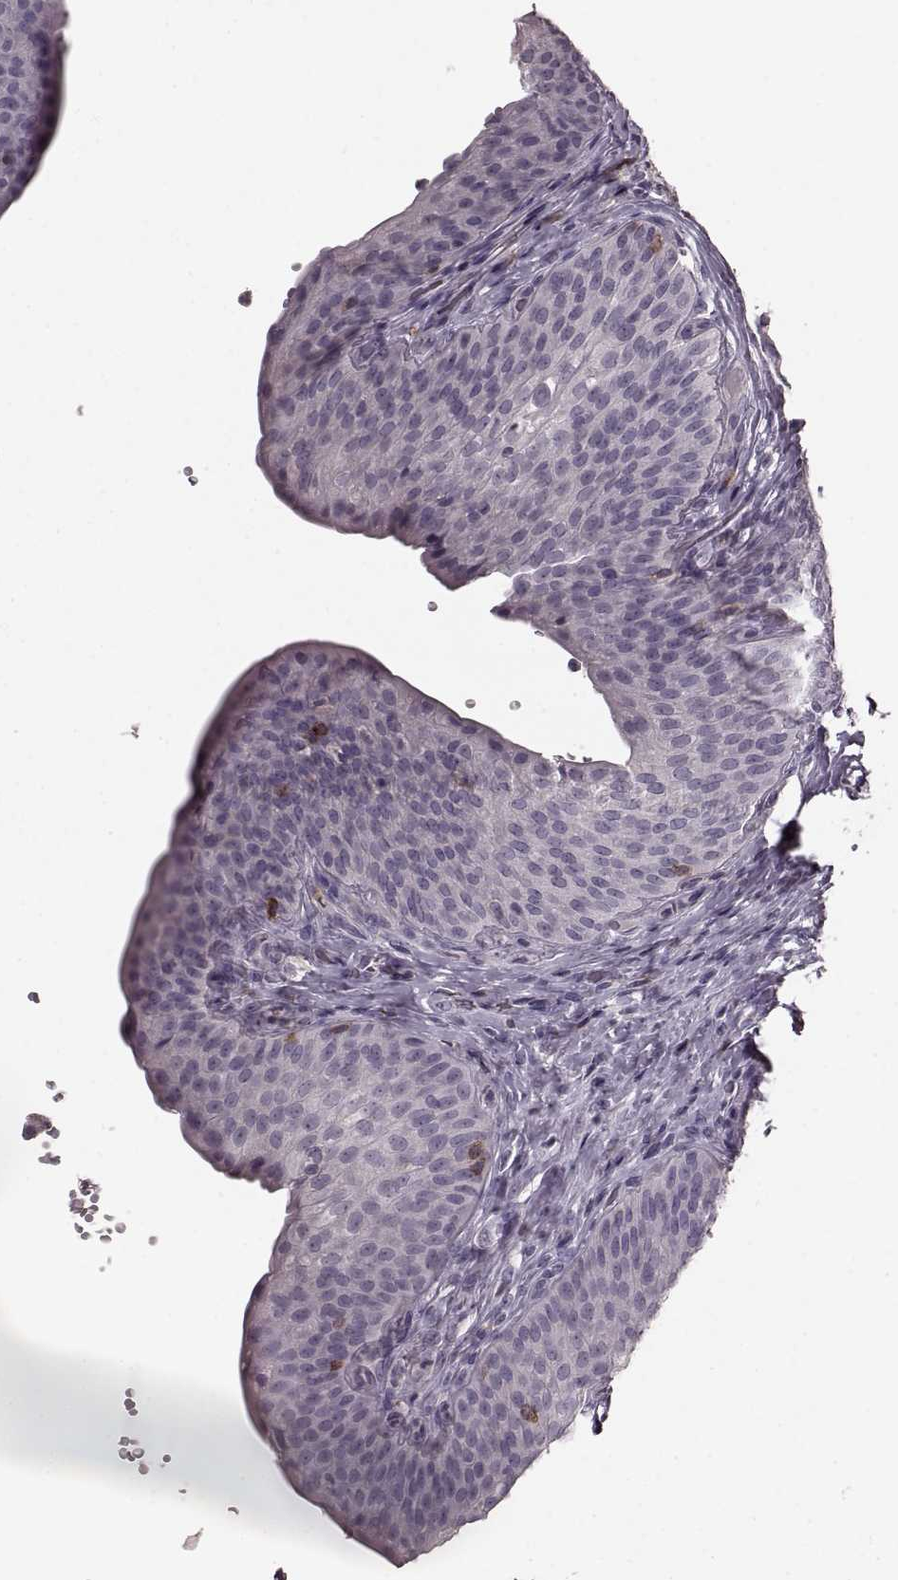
{"staining": {"intensity": "negative", "quantity": "none", "location": "none"}, "tissue": "urinary bladder", "cell_type": "Urothelial cells", "image_type": "normal", "snomed": [{"axis": "morphology", "description": "Normal tissue, NOS"}, {"axis": "topography", "description": "Urinary bladder"}], "caption": "Urothelial cells show no significant protein staining in unremarkable urinary bladder. (Brightfield microscopy of DAB IHC at high magnification).", "gene": "CD28", "patient": {"sex": "male", "age": 66}}